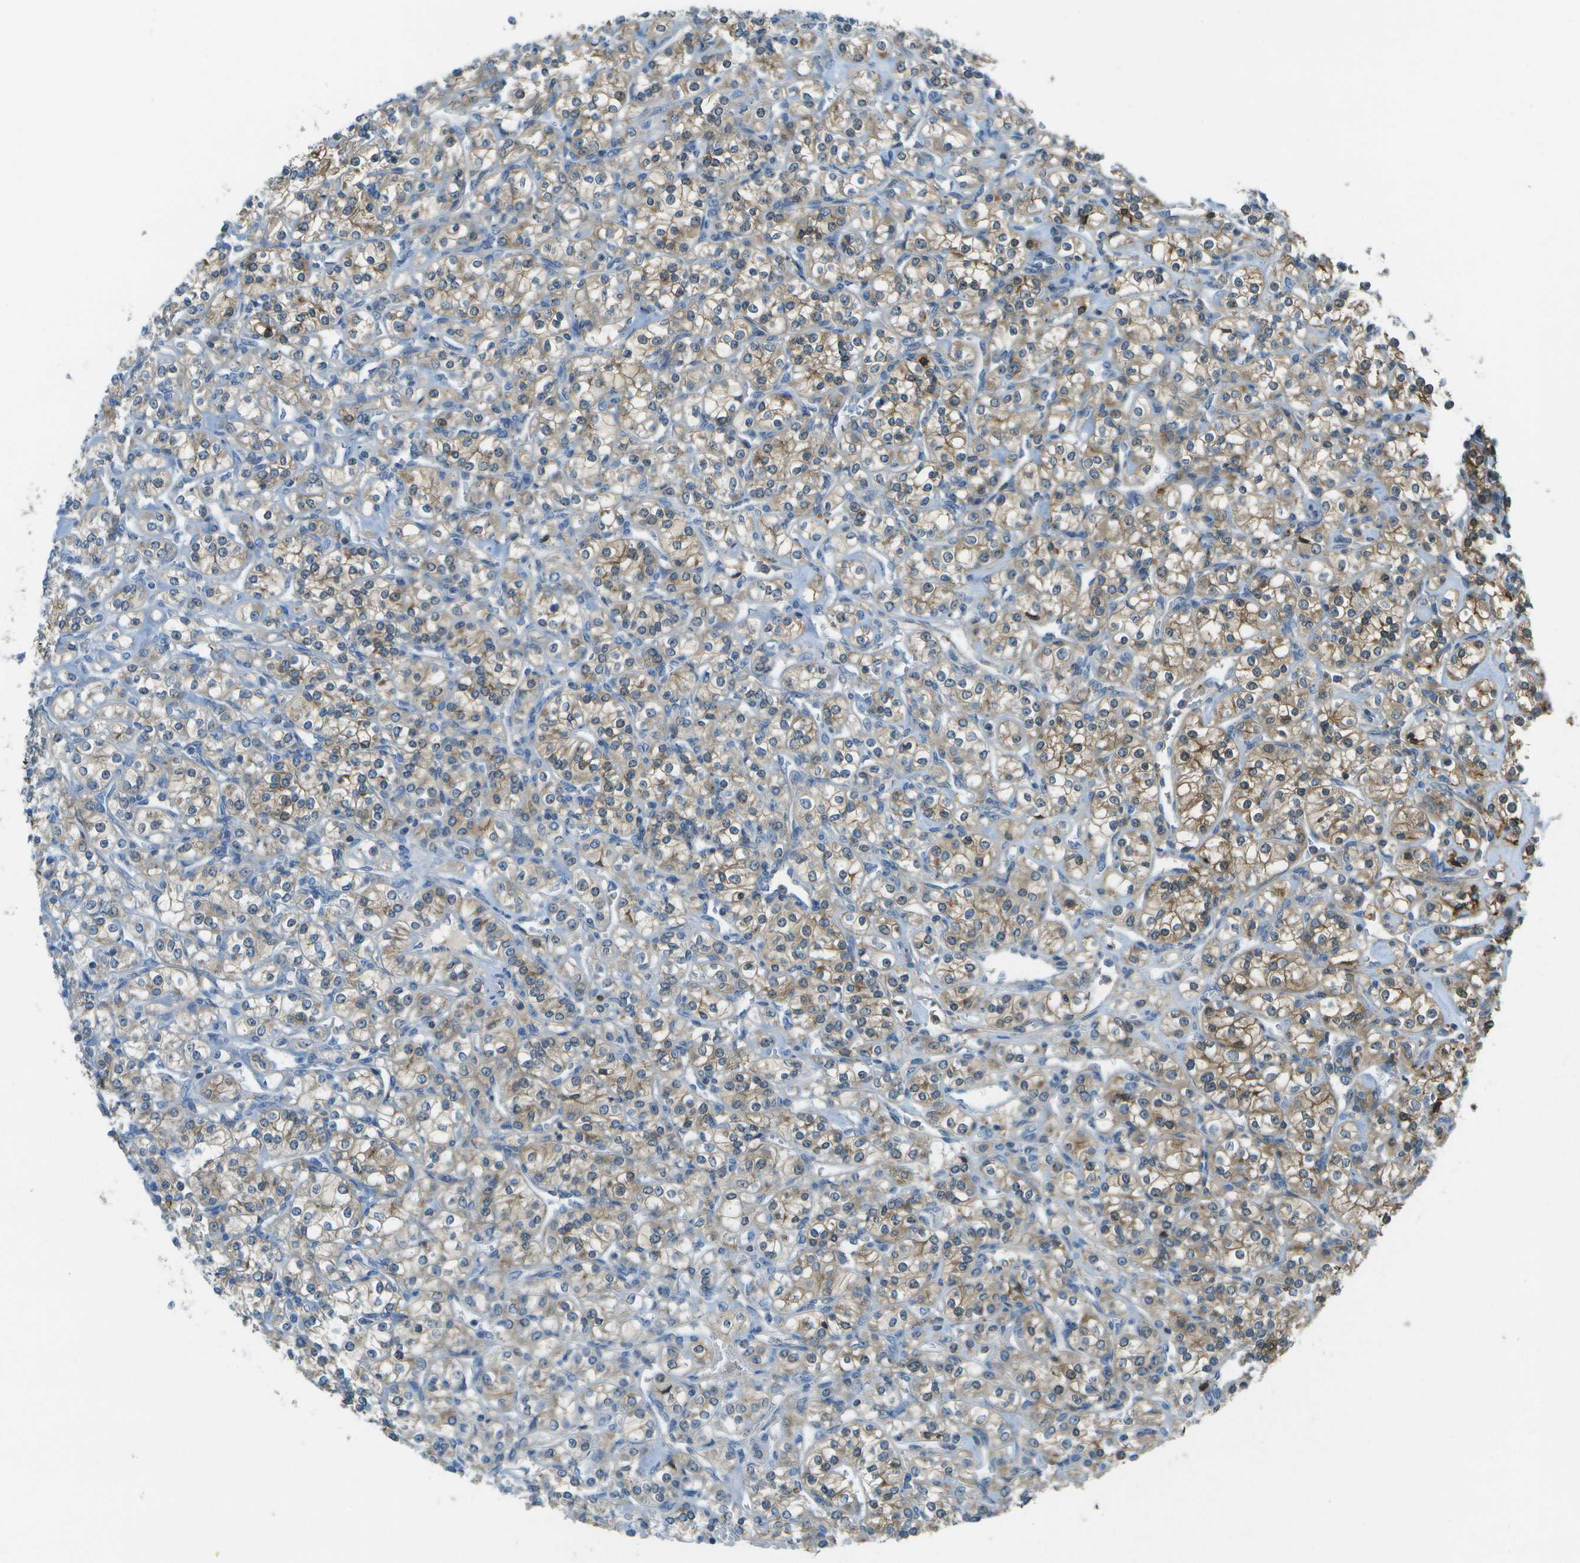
{"staining": {"intensity": "moderate", "quantity": ">75%", "location": "cytoplasmic/membranous"}, "tissue": "renal cancer", "cell_type": "Tumor cells", "image_type": "cancer", "snomed": [{"axis": "morphology", "description": "Adenocarcinoma, NOS"}, {"axis": "topography", "description": "Kidney"}], "caption": "Human renal cancer stained with a protein marker displays moderate staining in tumor cells.", "gene": "LRRC66", "patient": {"sex": "male", "age": 77}}